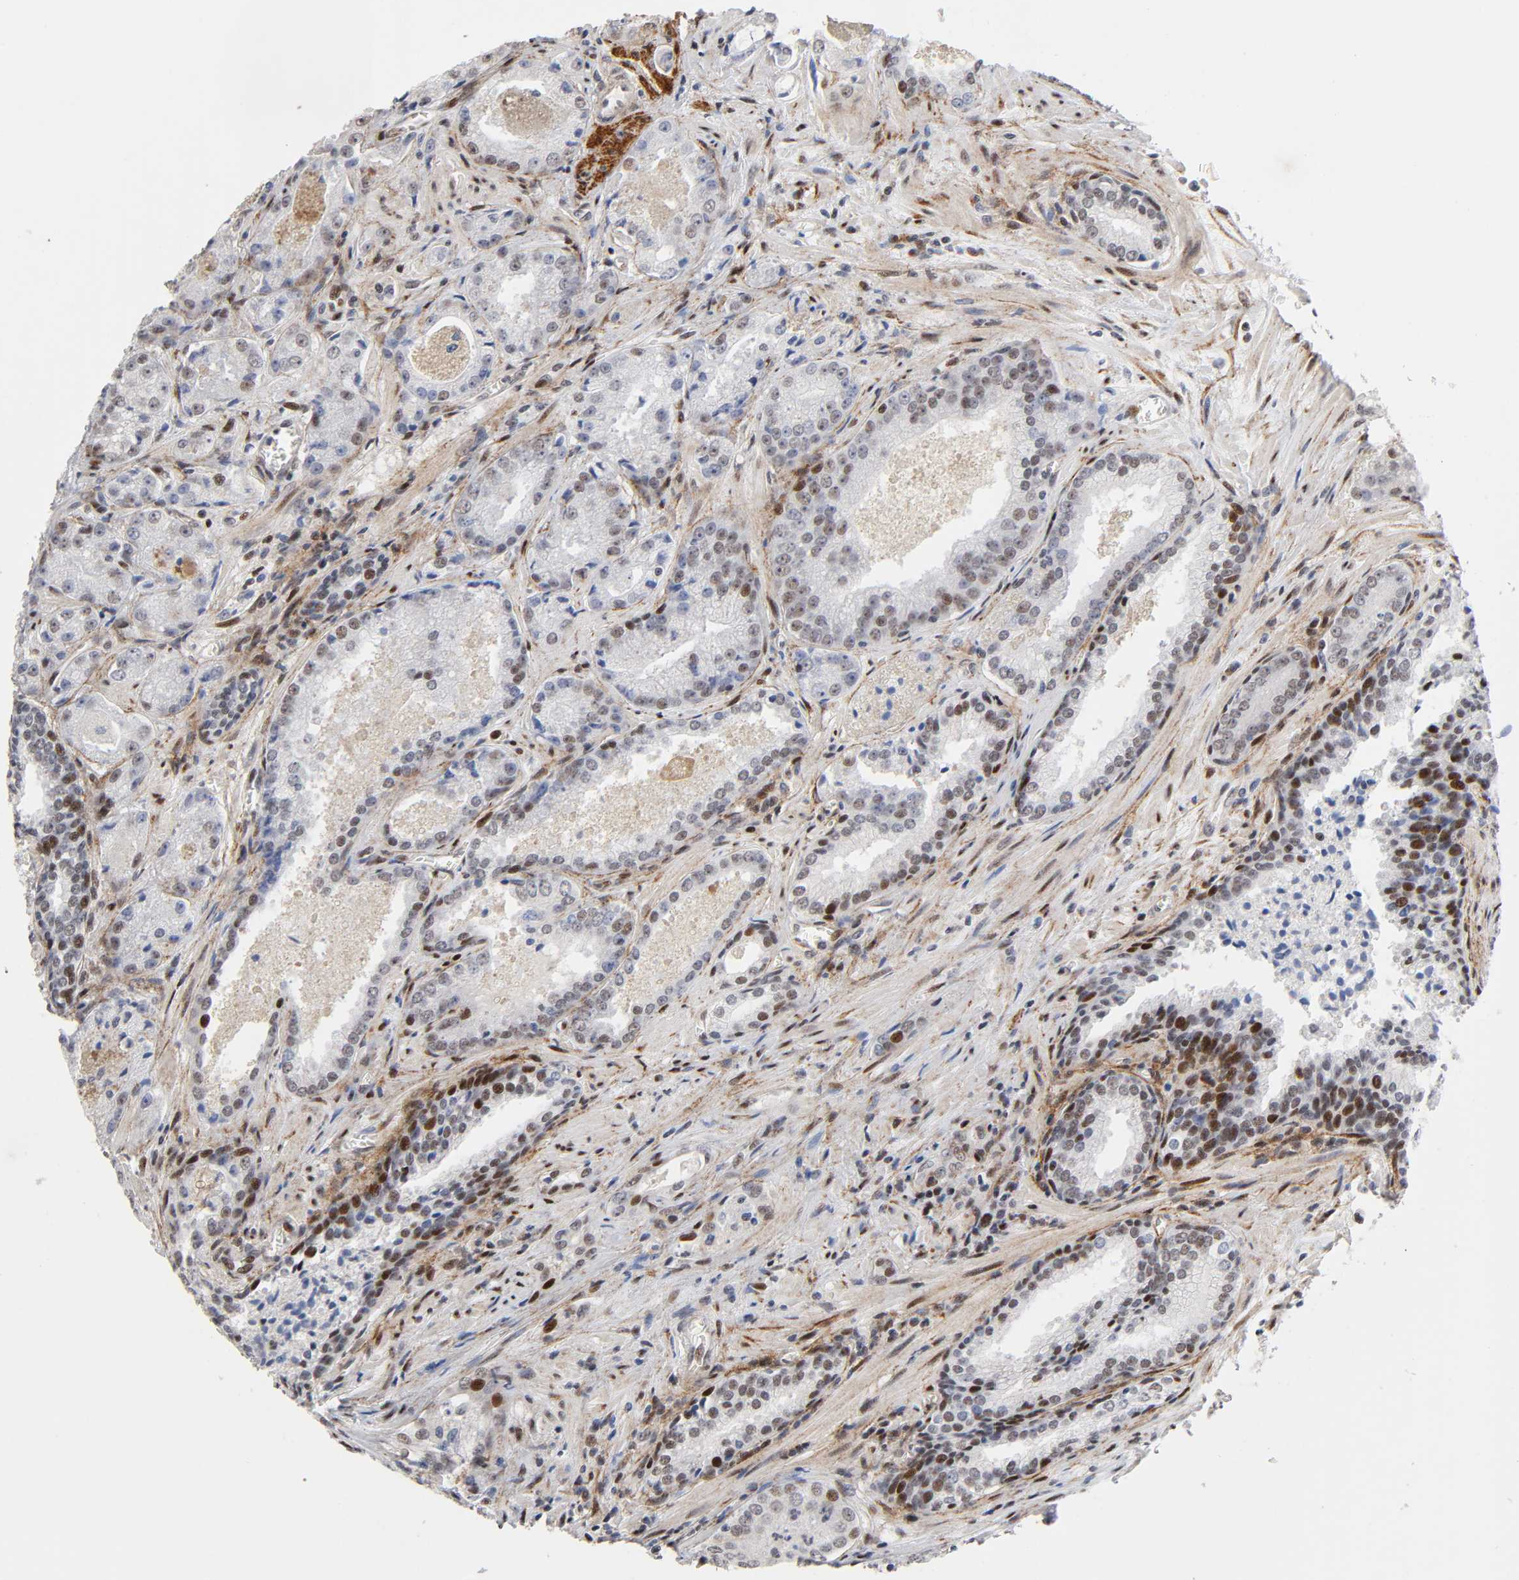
{"staining": {"intensity": "moderate", "quantity": ">75%", "location": "nuclear"}, "tissue": "prostate cancer", "cell_type": "Tumor cells", "image_type": "cancer", "snomed": [{"axis": "morphology", "description": "Adenocarcinoma, Low grade"}, {"axis": "topography", "description": "Prostate"}], "caption": "Prostate cancer stained with a brown dye demonstrates moderate nuclear positive staining in approximately >75% of tumor cells.", "gene": "STK38", "patient": {"sex": "male", "age": 60}}